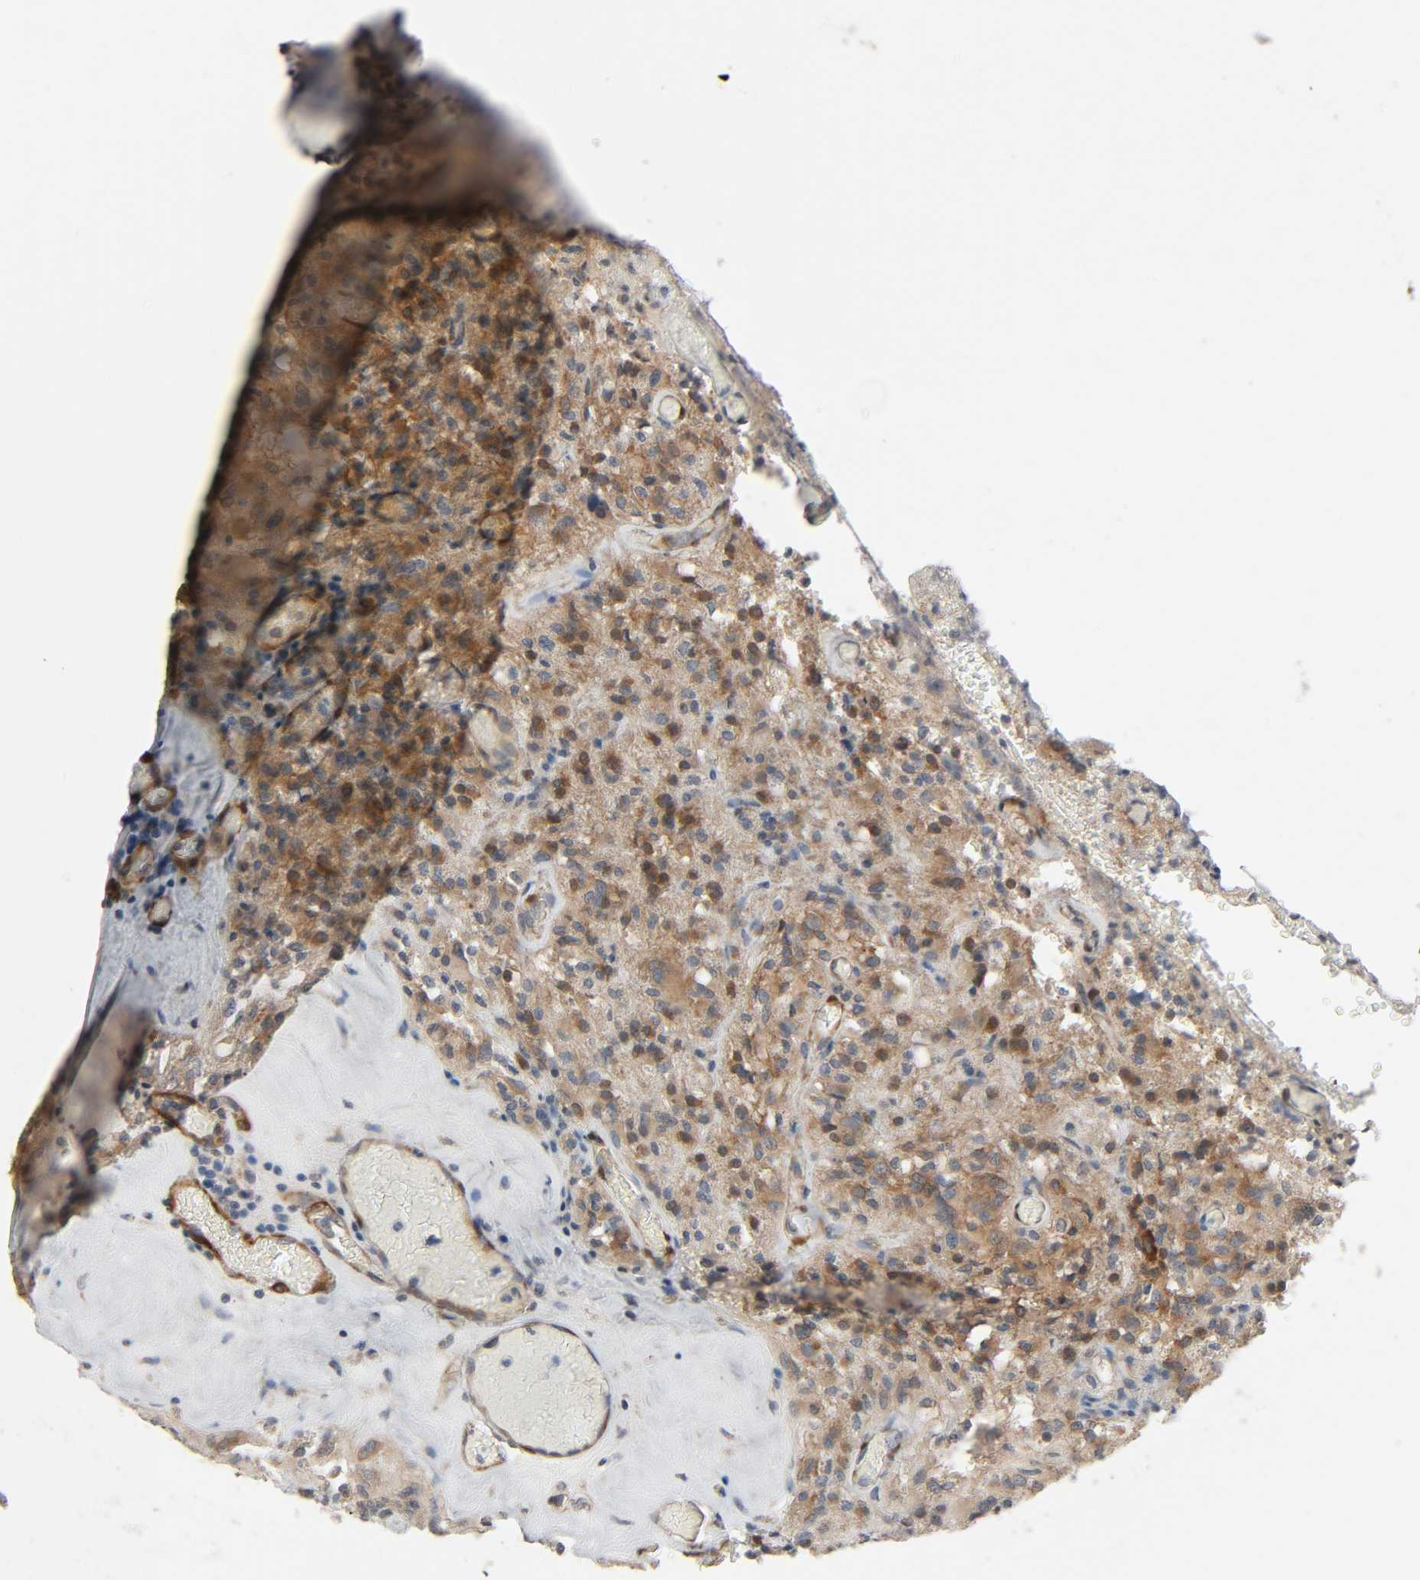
{"staining": {"intensity": "moderate", "quantity": "25%-75%", "location": "cytoplasmic/membranous"}, "tissue": "glioma", "cell_type": "Tumor cells", "image_type": "cancer", "snomed": [{"axis": "morphology", "description": "Normal tissue, NOS"}, {"axis": "morphology", "description": "Glioma, malignant, High grade"}, {"axis": "topography", "description": "Cerebral cortex"}], "caption": "High-magnification brightfield microscopy of glioma stained with DAB (3,3'-diaminobenzidine) (brown) and counterstained with hematoxylin (blue). tumor cells exhibit moderate cytoplasmic/membranous expression is present in about25%-75% of cells.", "gene": "PTK2", "patient": {"sex": "male", "age": 56}}